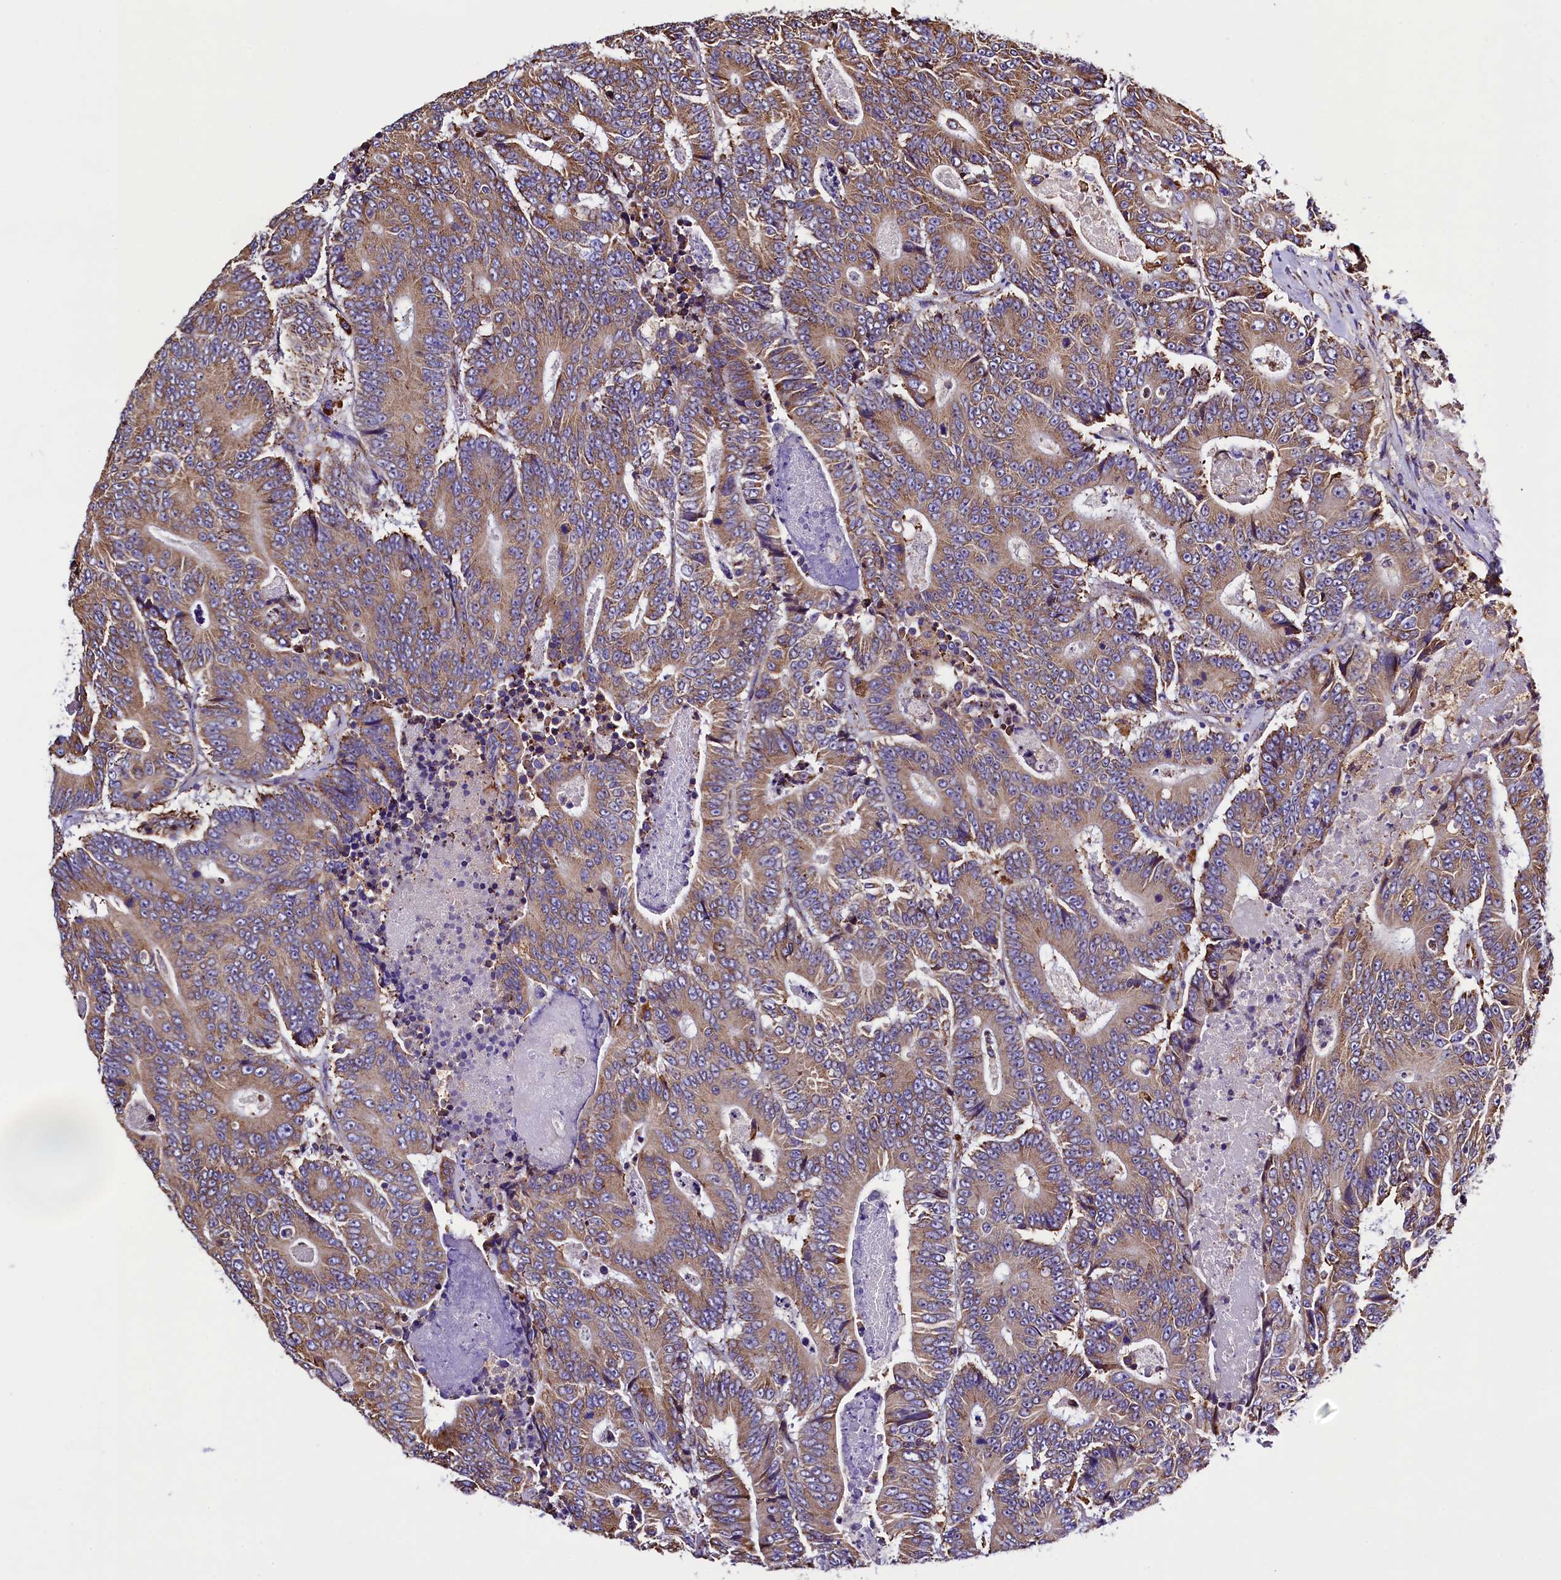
{"staining": {"intensity": "moderate", "quantity": ">75%", "location": "cytoplasmic/membranous"}, "tissue": "colorectal cancer", "cell_type": "Tumor cells", "image_type": "cancer", "snomed": [{"axis": "morphology", "description": "Adenocarcinoma, NOS"}, {"axis": "topography", "description": "Colon"}], "caption": "Adenocarcinoma (colorectal) stained for a protein (brown) shows moderate cytoplasmic/membranous positive staining in approximately >75% of tumor cells.", "gene": "CAPS2", "patient": {"sex": "male", "age": 83}}